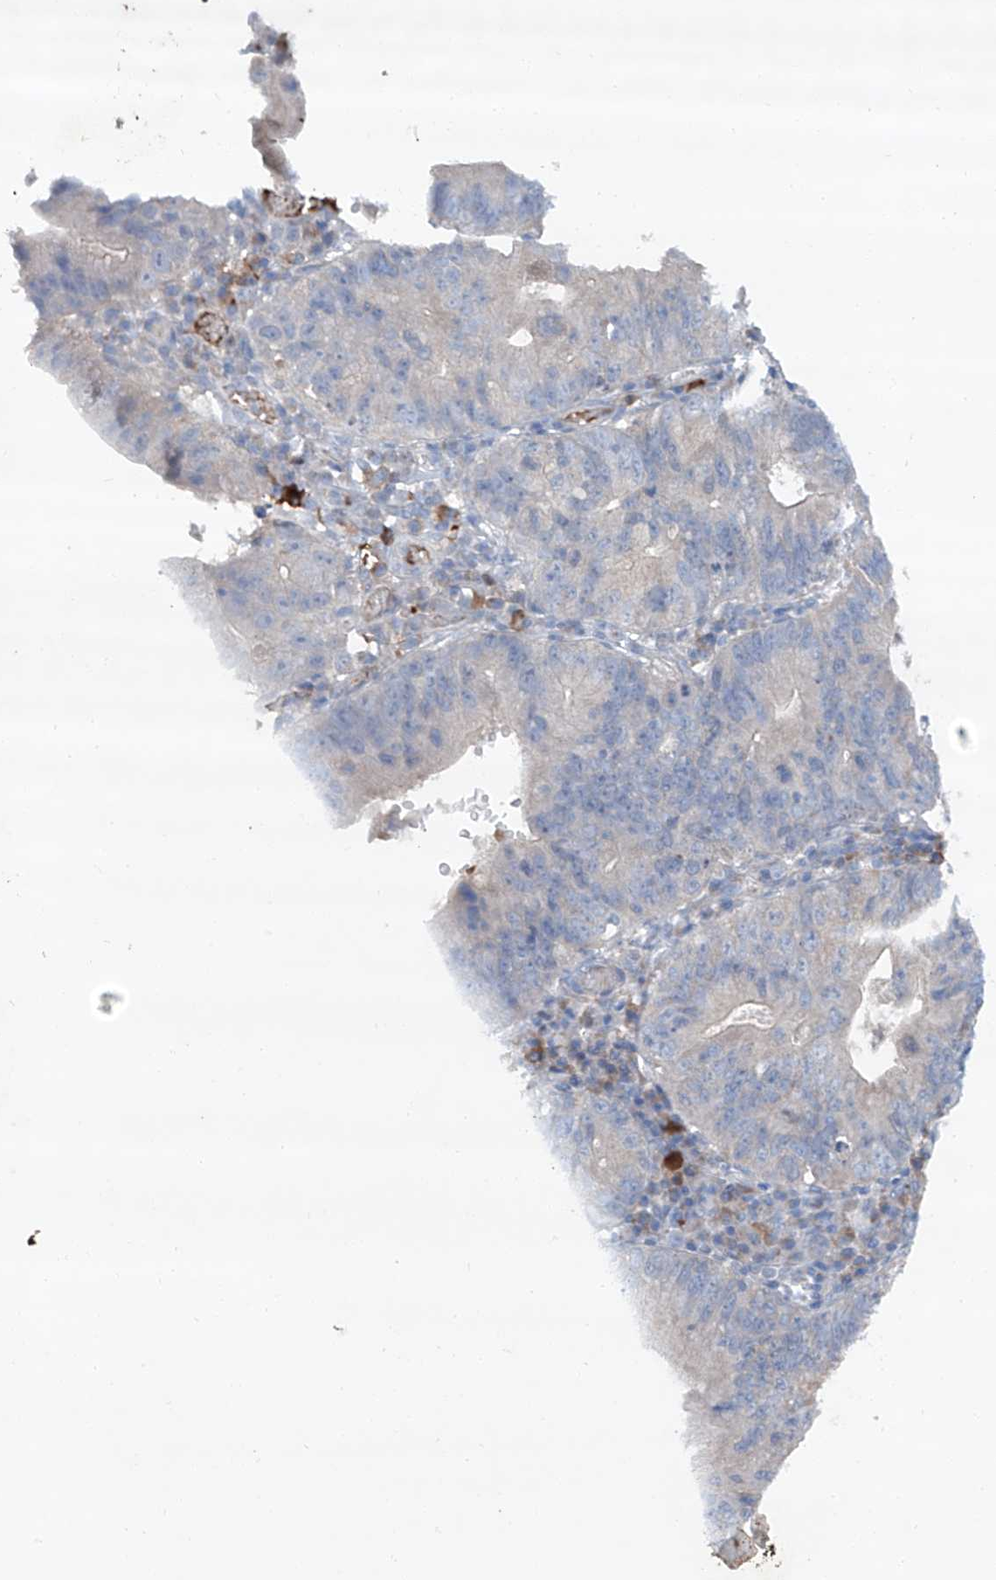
{"staining": {"intensity": "negative", "quantity": "none", "location": "none"}, "tissue": "stomach cancer", "cell_type": "Tumor cells", "image_type": "cancer", "snomed": [{"axis": "morphology", "description": "Adenocarcinoma, NOS"}, {"axis": "topography", "description": "Stomach"}], "caption": "DAB (3,3'-diaminobenzidine) immunohistochemical staining of human stomach adenocarcinoma reveals no significant expression in tumor cells. (DAB (3,3'-diaminobenzidine) immunohistochemistry (IHC), high magnification).", "gene": "SIX4", "patient": {"sex": "male", "age": 59}}